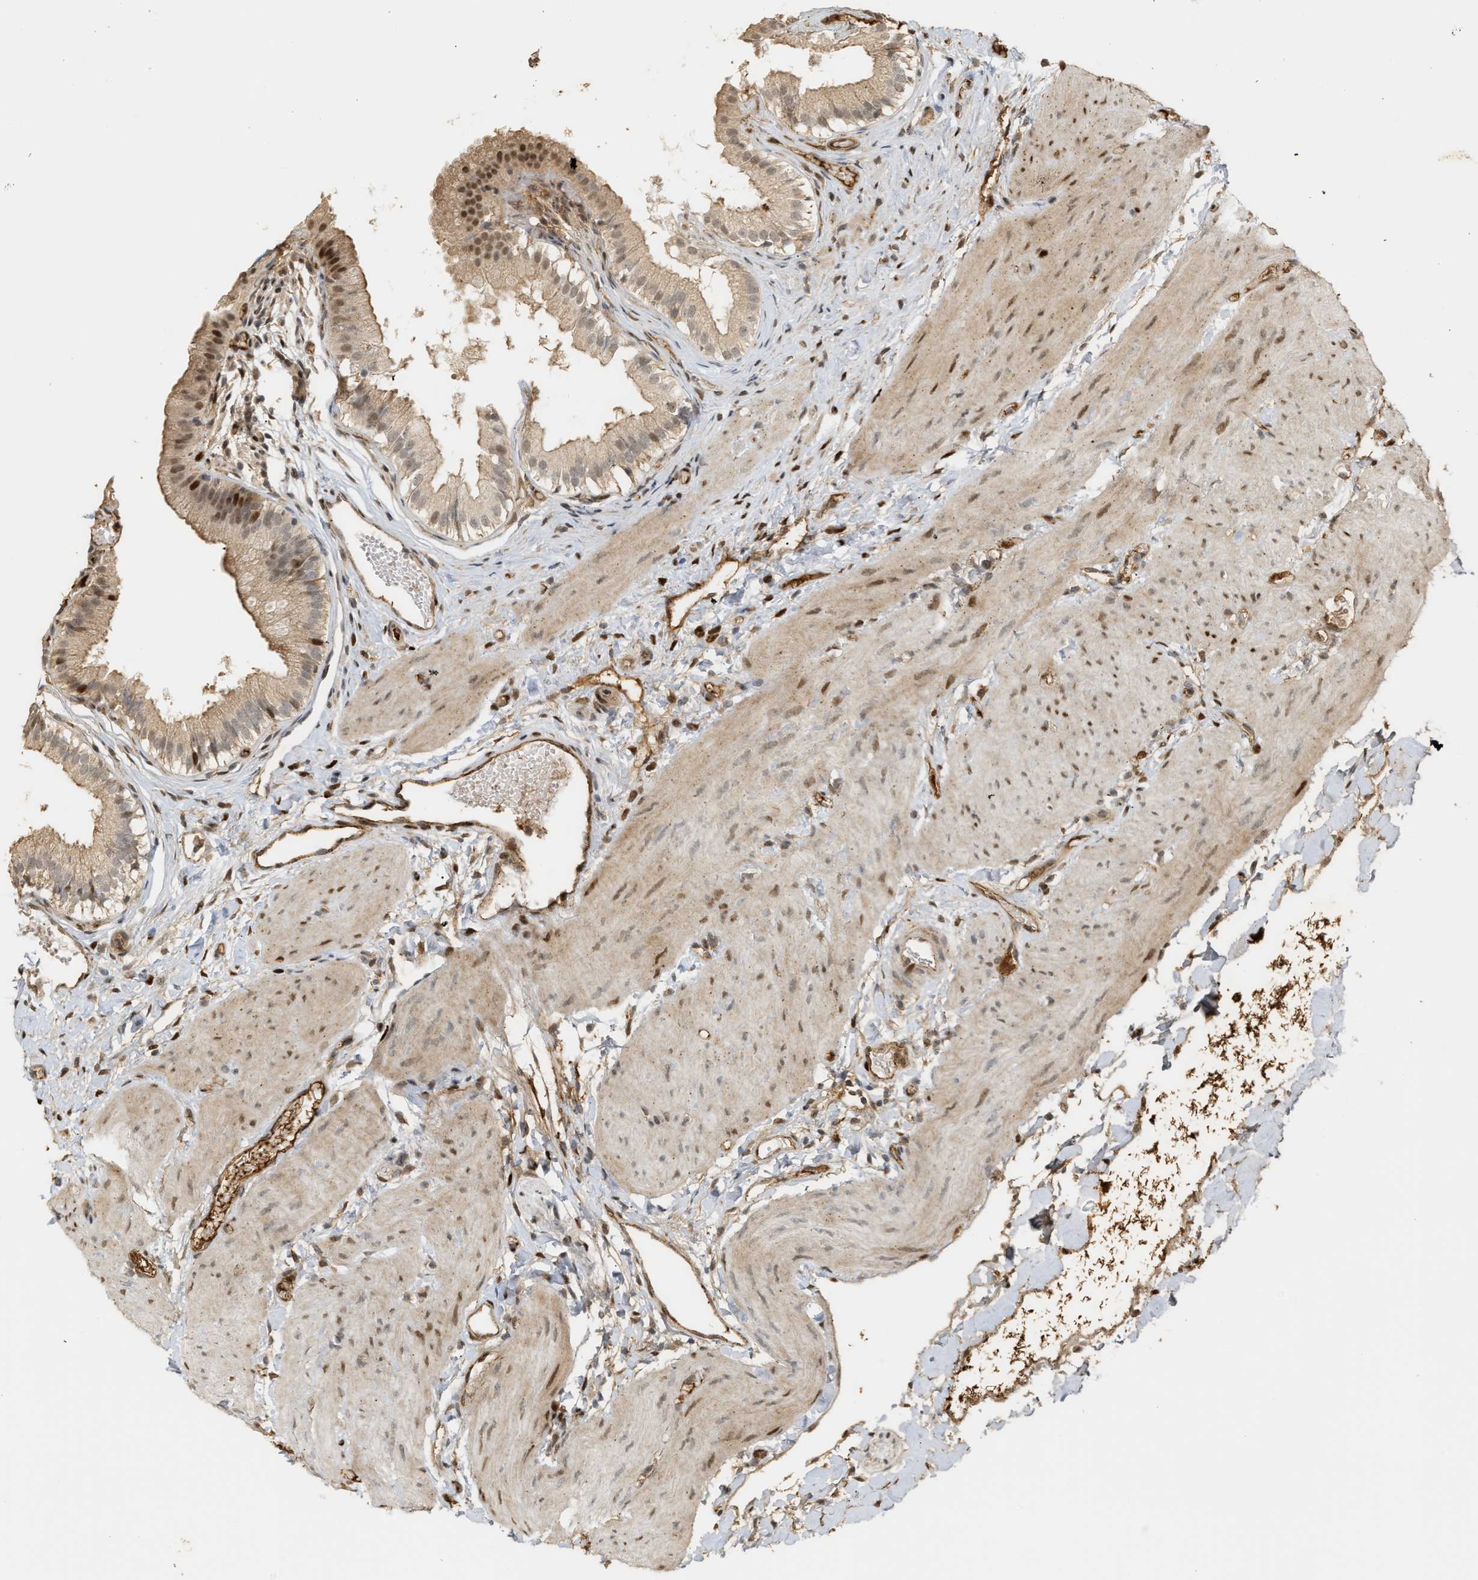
{"staining": {"intensity": "strong", "quantity": "25%-75%", "location": "cytoplasmic/membranous,nuclear"}, "tissue": "gallbladder", "cell_type": "Glandular cells", "image_type": "normal", "snomed": [{"axis": "morphology", "description": "Normal tissue, NOS"}, {"axis": "topography", "description": "Gallbladder"}], "caption": "Gallbladder stained for a protein (brown) demonstrates strong cytoplasmic/membranous,nuclear positive staining in approximately 25%-75% of glandular cells.", "gene": "ZFAND5", "patient": {"sex": "female", "age": 26}}